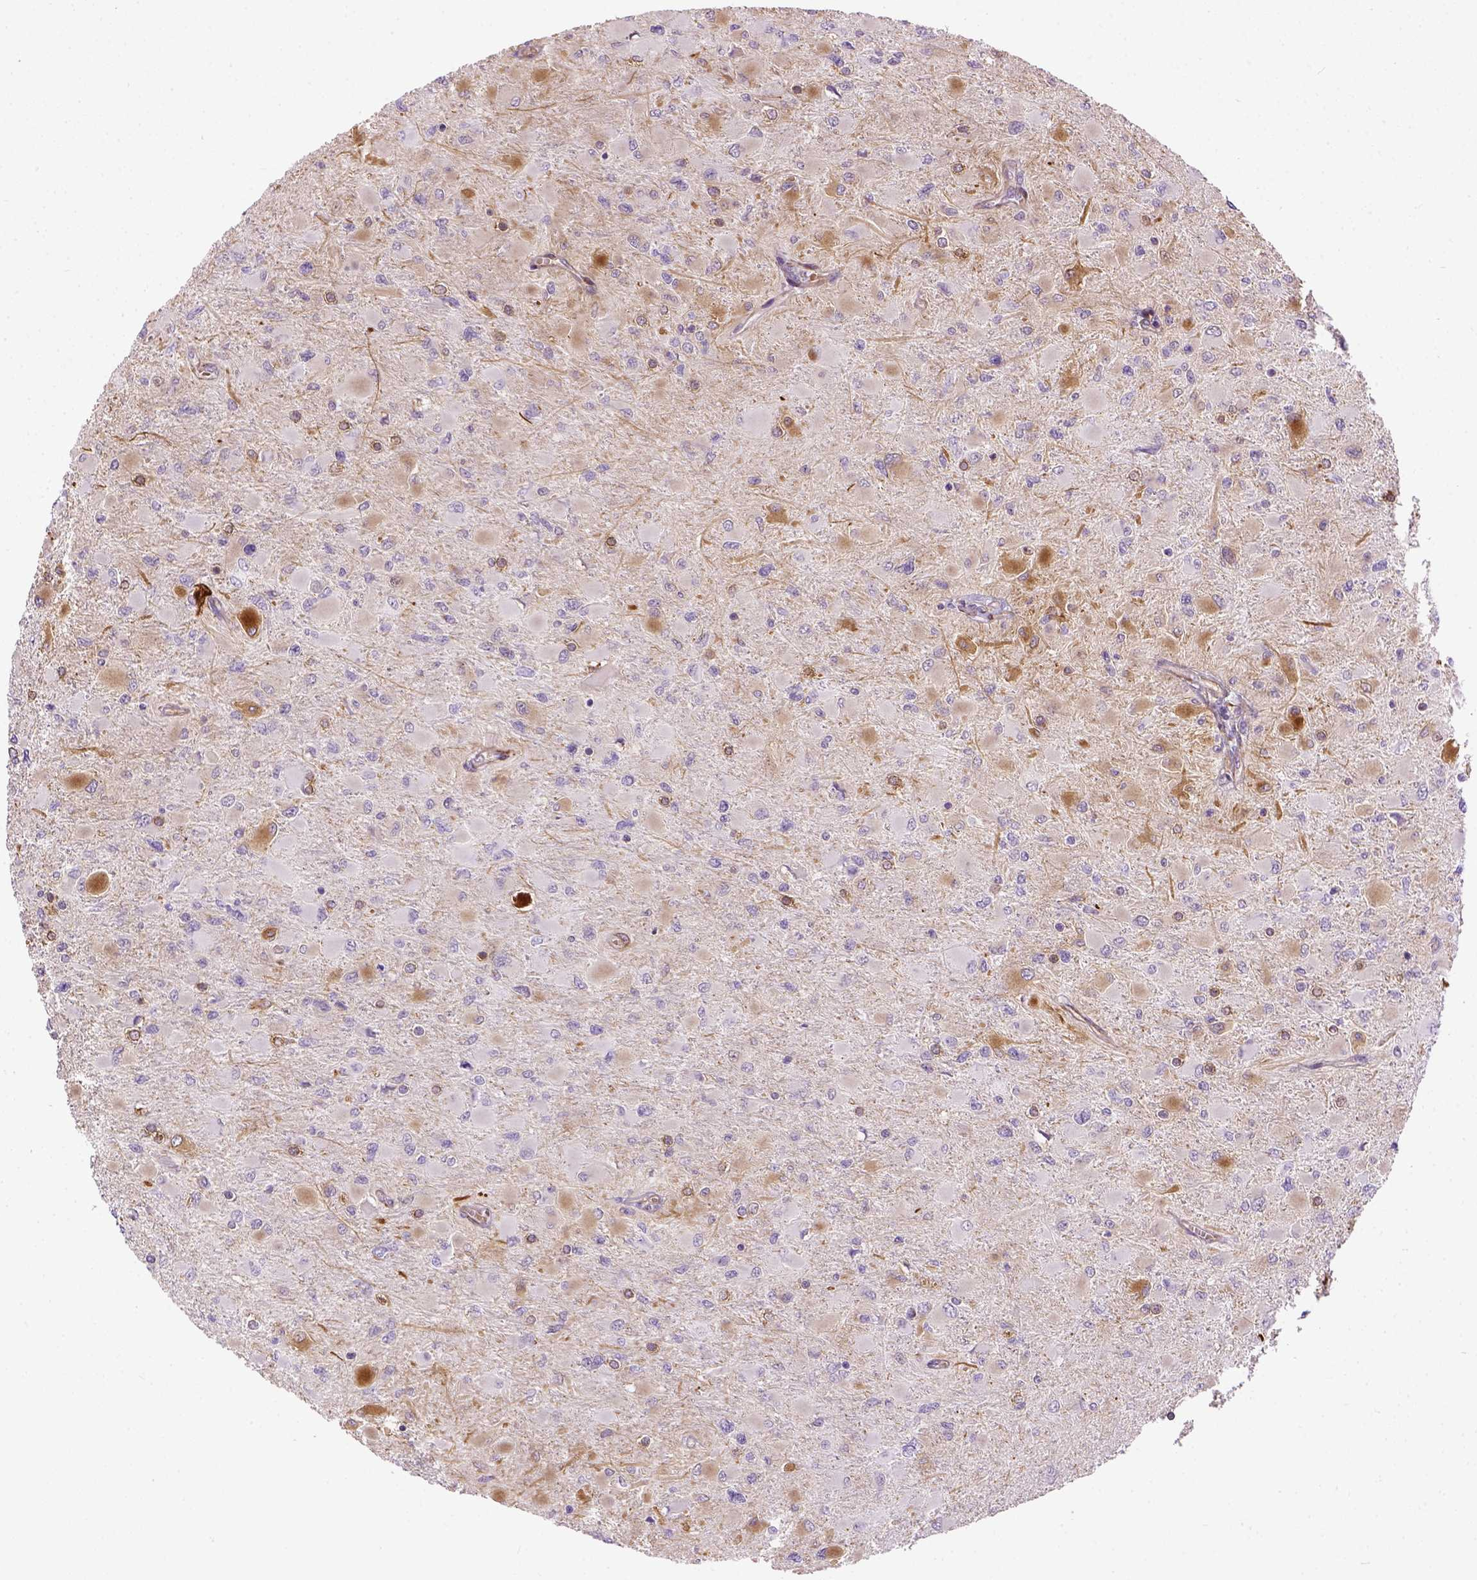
{"staining": {"intensity": "moderate", "quantity": "<25%", "location": "cytoplasmic/membranous"}, "tissue": "glioma", "cell_type": "Tumor cells", "image_type": "cancer", "snomed": [{"axis": "morphology", "description": "Glioma, malignant, High grade"}, {"axis": "topography", "description": "Cerebral cortex"}], "caption": "Protein expression analysis of human glioma reveals moderate cytoplasmic/membranous staining in about <25% of tumor cells.", "gene": "KAZN", "patient": {"sex": "female", "age": 36}}